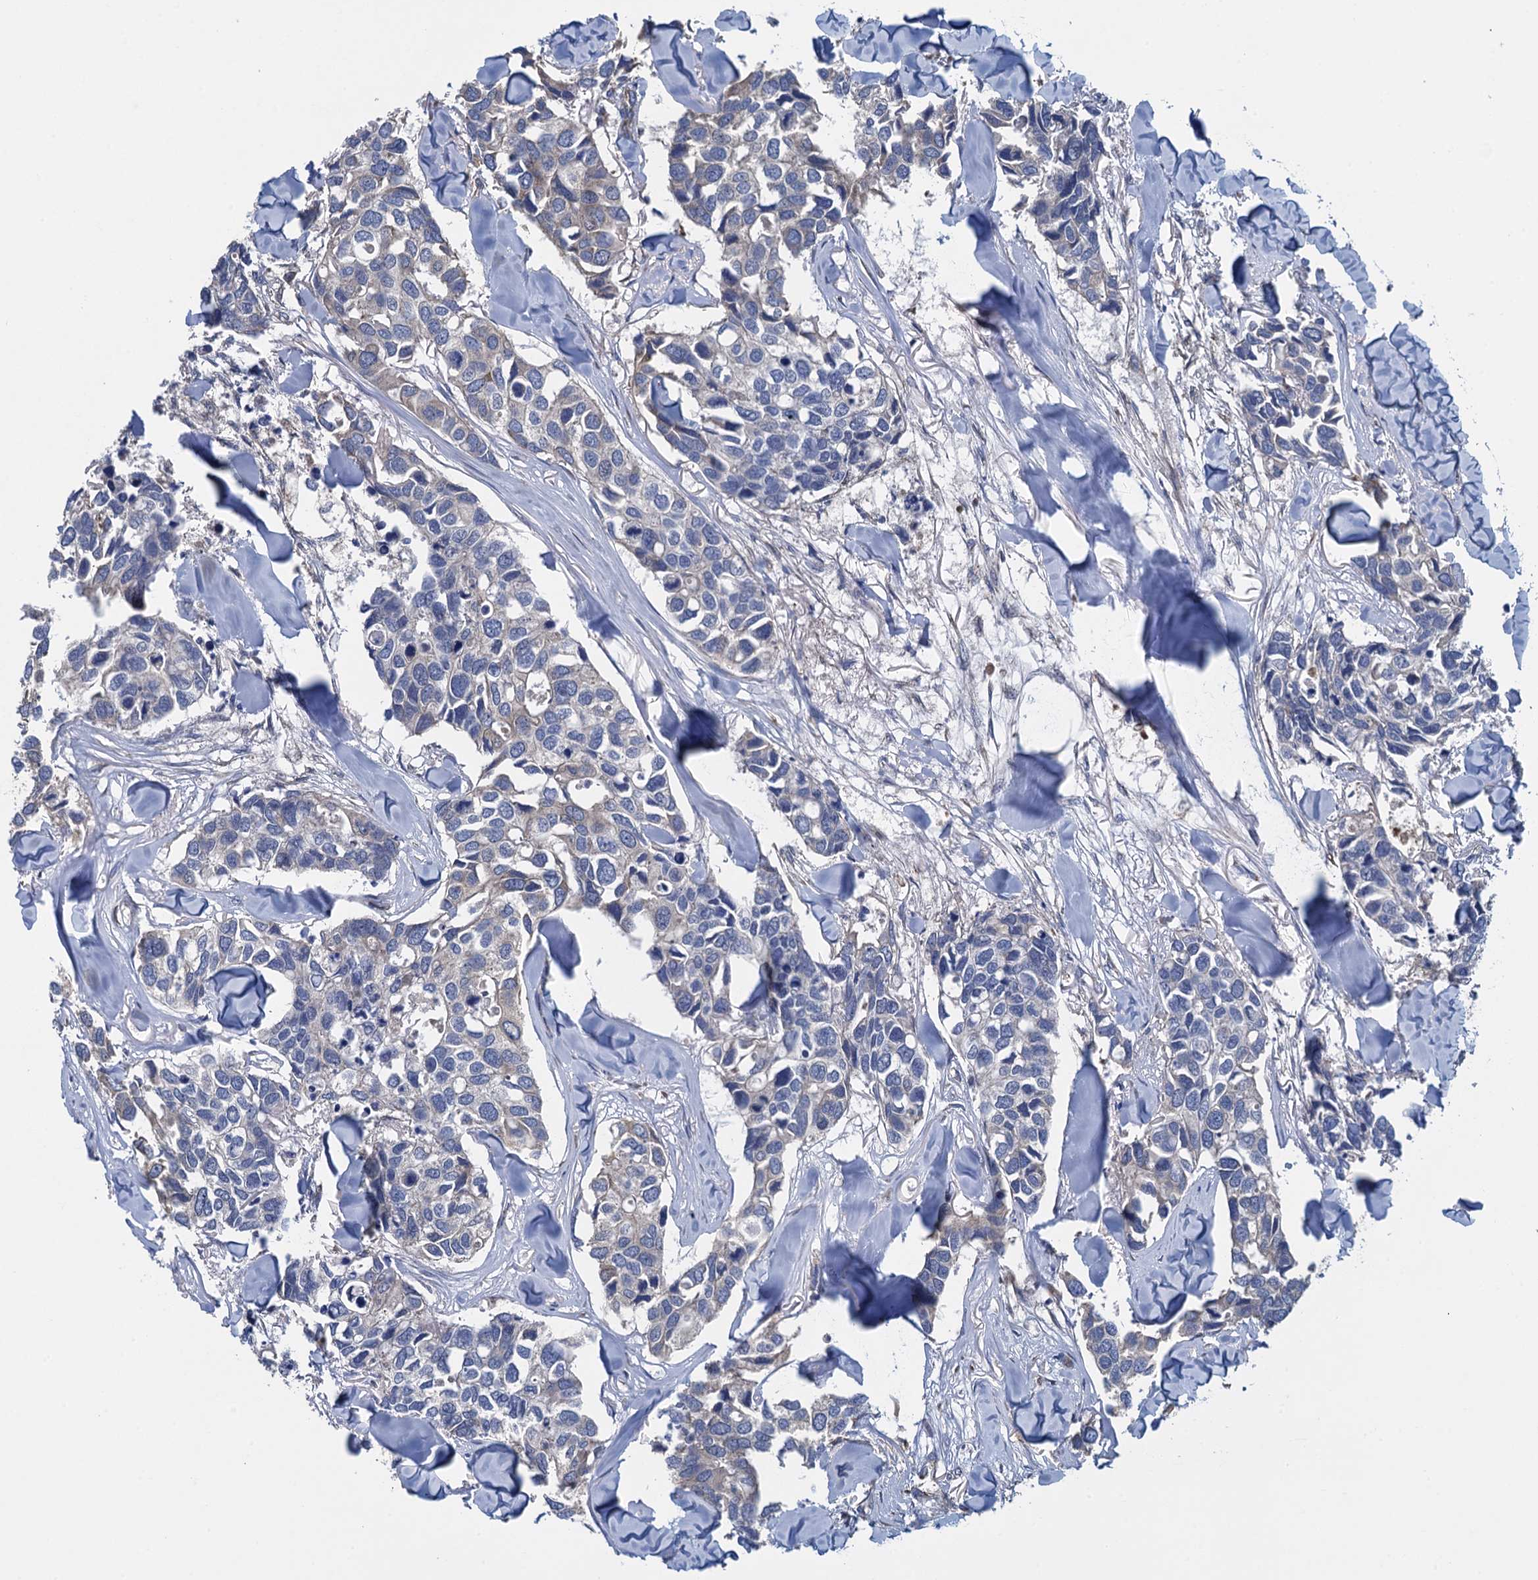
{"staining": {"intensity": "negative", "quantity": "none", "location": "none"}, "tissue": "breast cancer", "cell_type": "Tumor cells", "image_type": "cancer", "snomed": [{"axis": "morphology", "description": "Duct carcinoma"}, {"axis": "topography", "description": "Breast"}], "caption": "Infiltrating ductal carcinoma (breast) stained for a protein using immunohistochemistry exhibits no staining tumor cells.", "gene": "ADCY9", "patient": {"sex": "female", "age": 83}}